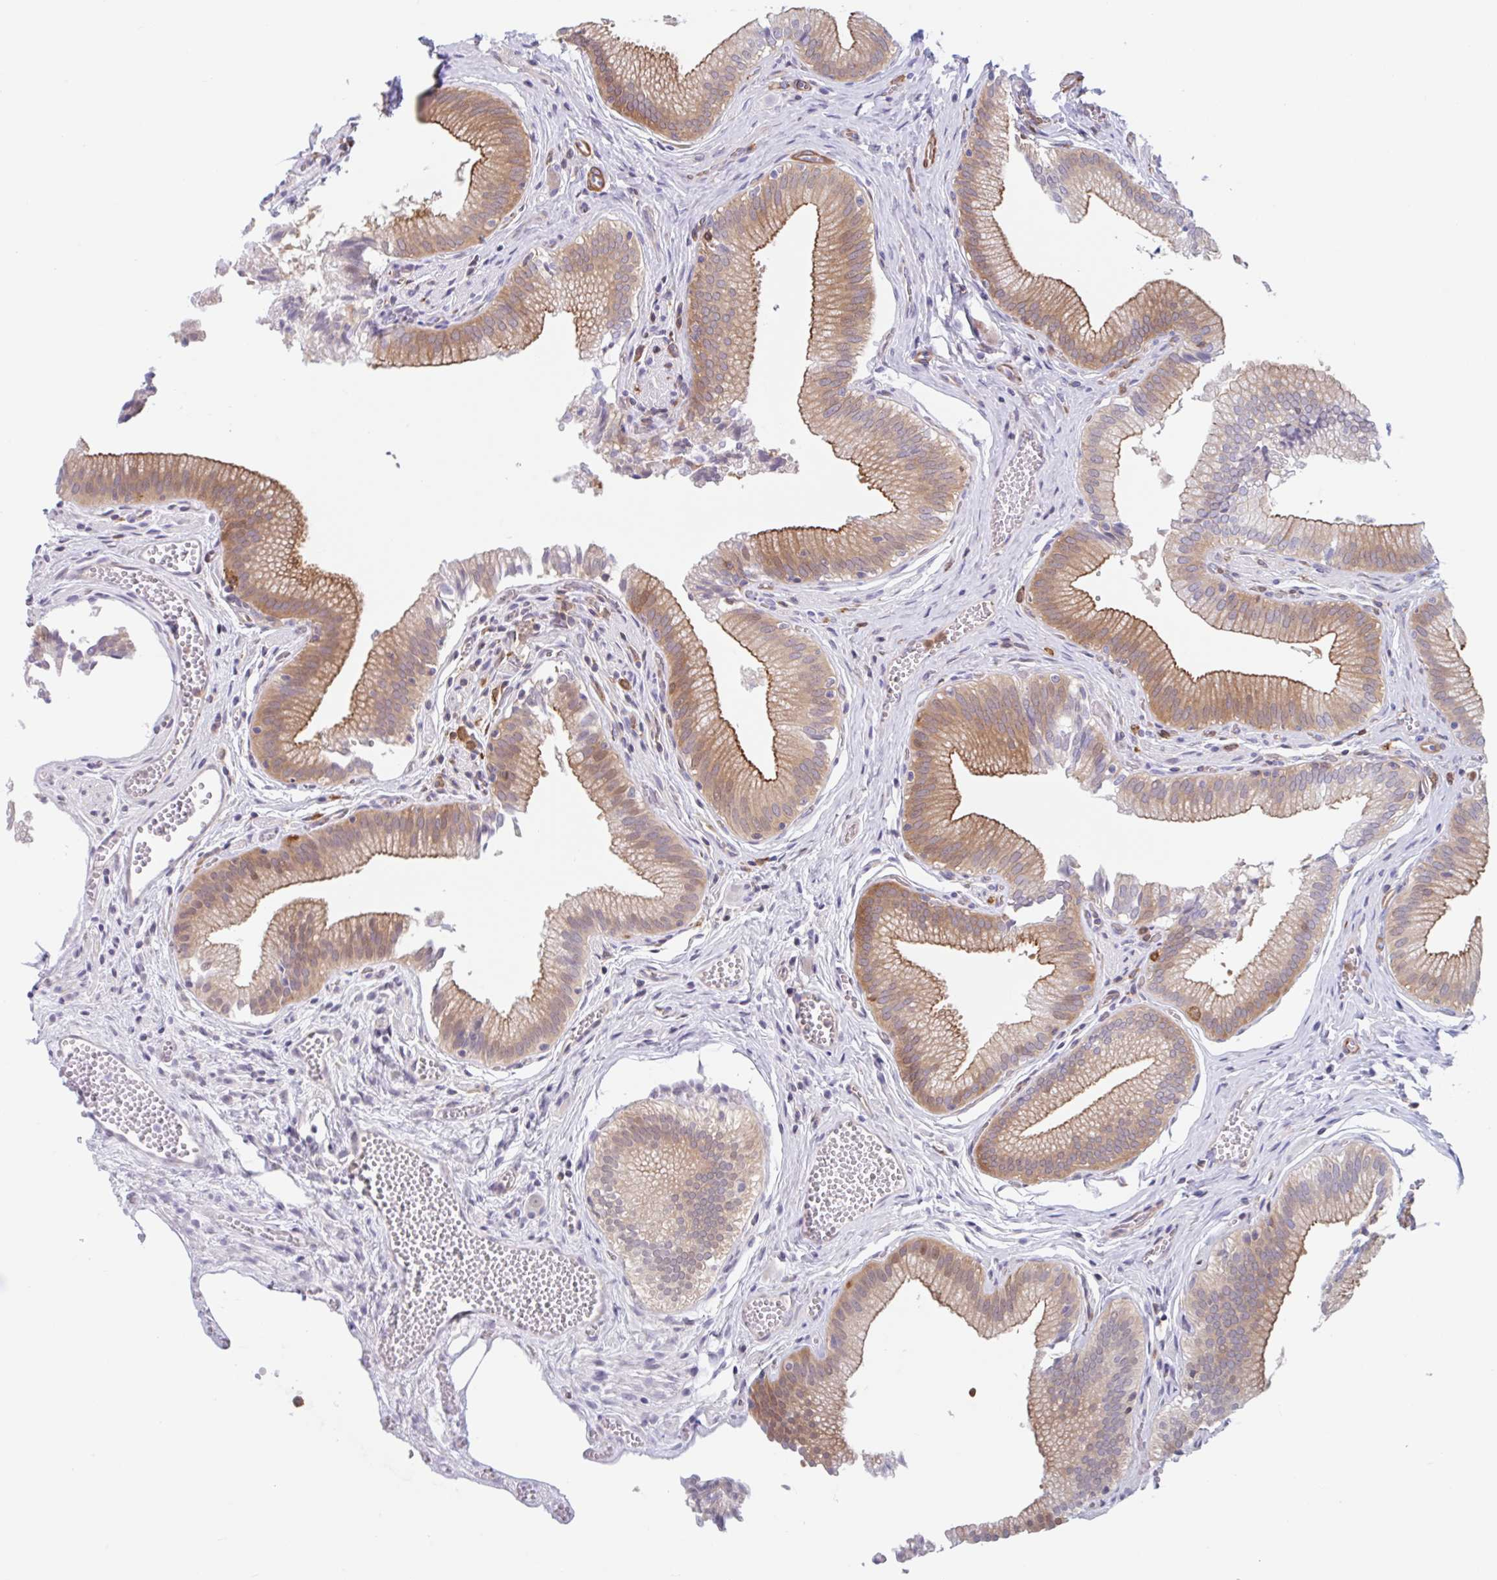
{"staining": {"intensity": "moderate", "quantity": ">75%", "location": "cytoplasmic/membranous"}, "tissue": "gallbladder", "cell_type": "Glandular cells", "image_type": "normal", "snomed": [{"axis": "morphology", "description": "Normal tissue, NOS"}, {"axis": "topography", "description": "Gallbladder"}, {"axis": "topography", "description": "Peripheral nerve tissue"}], "caption": "A histopathology image of gallbladder stained for a protein reveals moderate cytoplasmic/membranous brown staining in glandular cells. Using DAB (3,3'-diaminobenzidine) (brown) and hematoxylin (blue) stains, captured at high magnification using brightfield microscopy.", "gene": "EFHD1", "patient": {"sex": "male", "age": 17}}